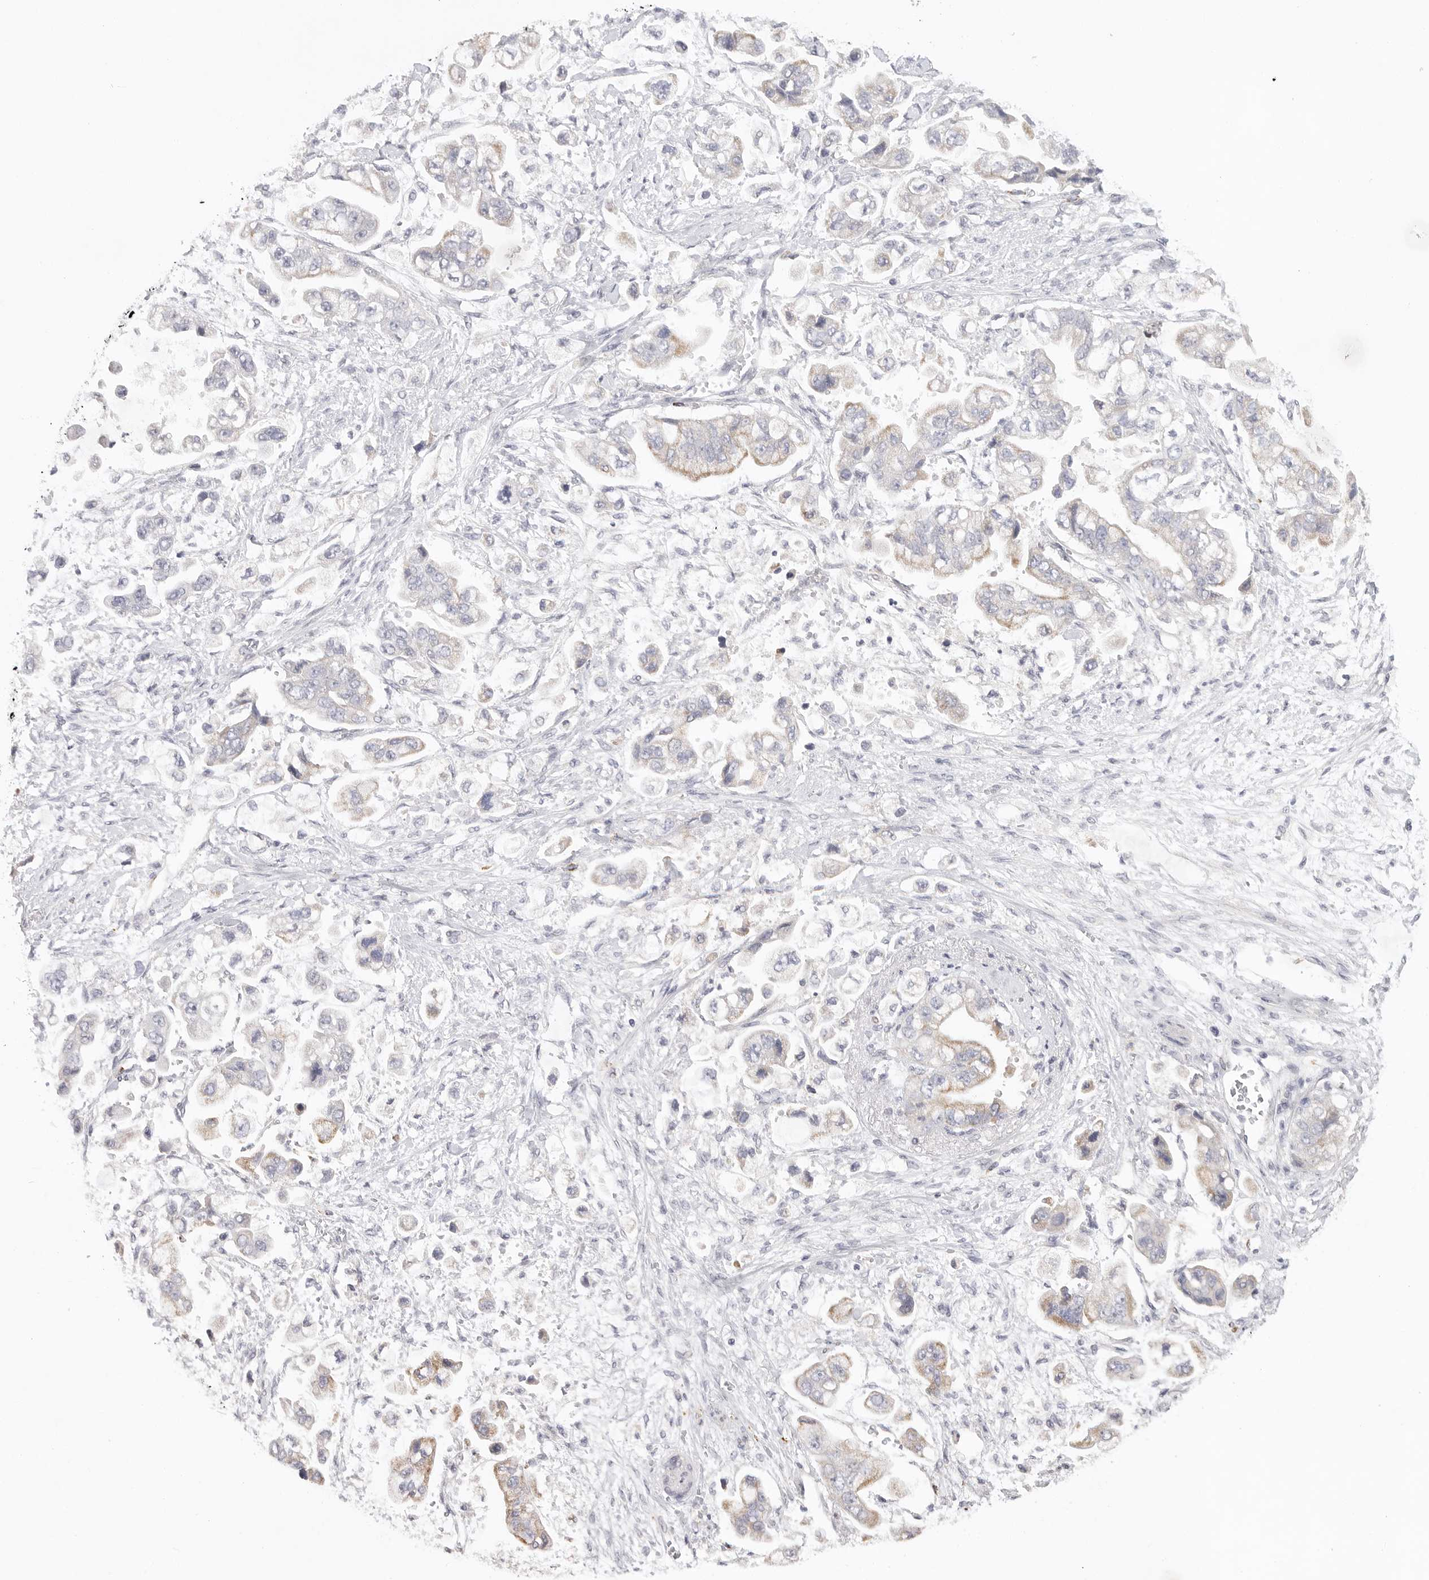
{"staining": {"intensity": "weak", "quantity": "<25%", "location": "cytoplasmic/membranous"}, "tissue": "stomach cancer", "cell_type": "Tumor cells", "image_type": "cancer", "snomed": [{"axis": "morphology", "description": "Adenocarcinoma, NOS"}, {"axis": "topography", "description": "Stomach"}], "caption": "This is an IHC photomicrograph of stomach adenocarcinoma. There is no staining in tumor cells.", "gene": "ELP3", "patient": {"sex": "male", "age": 62}}